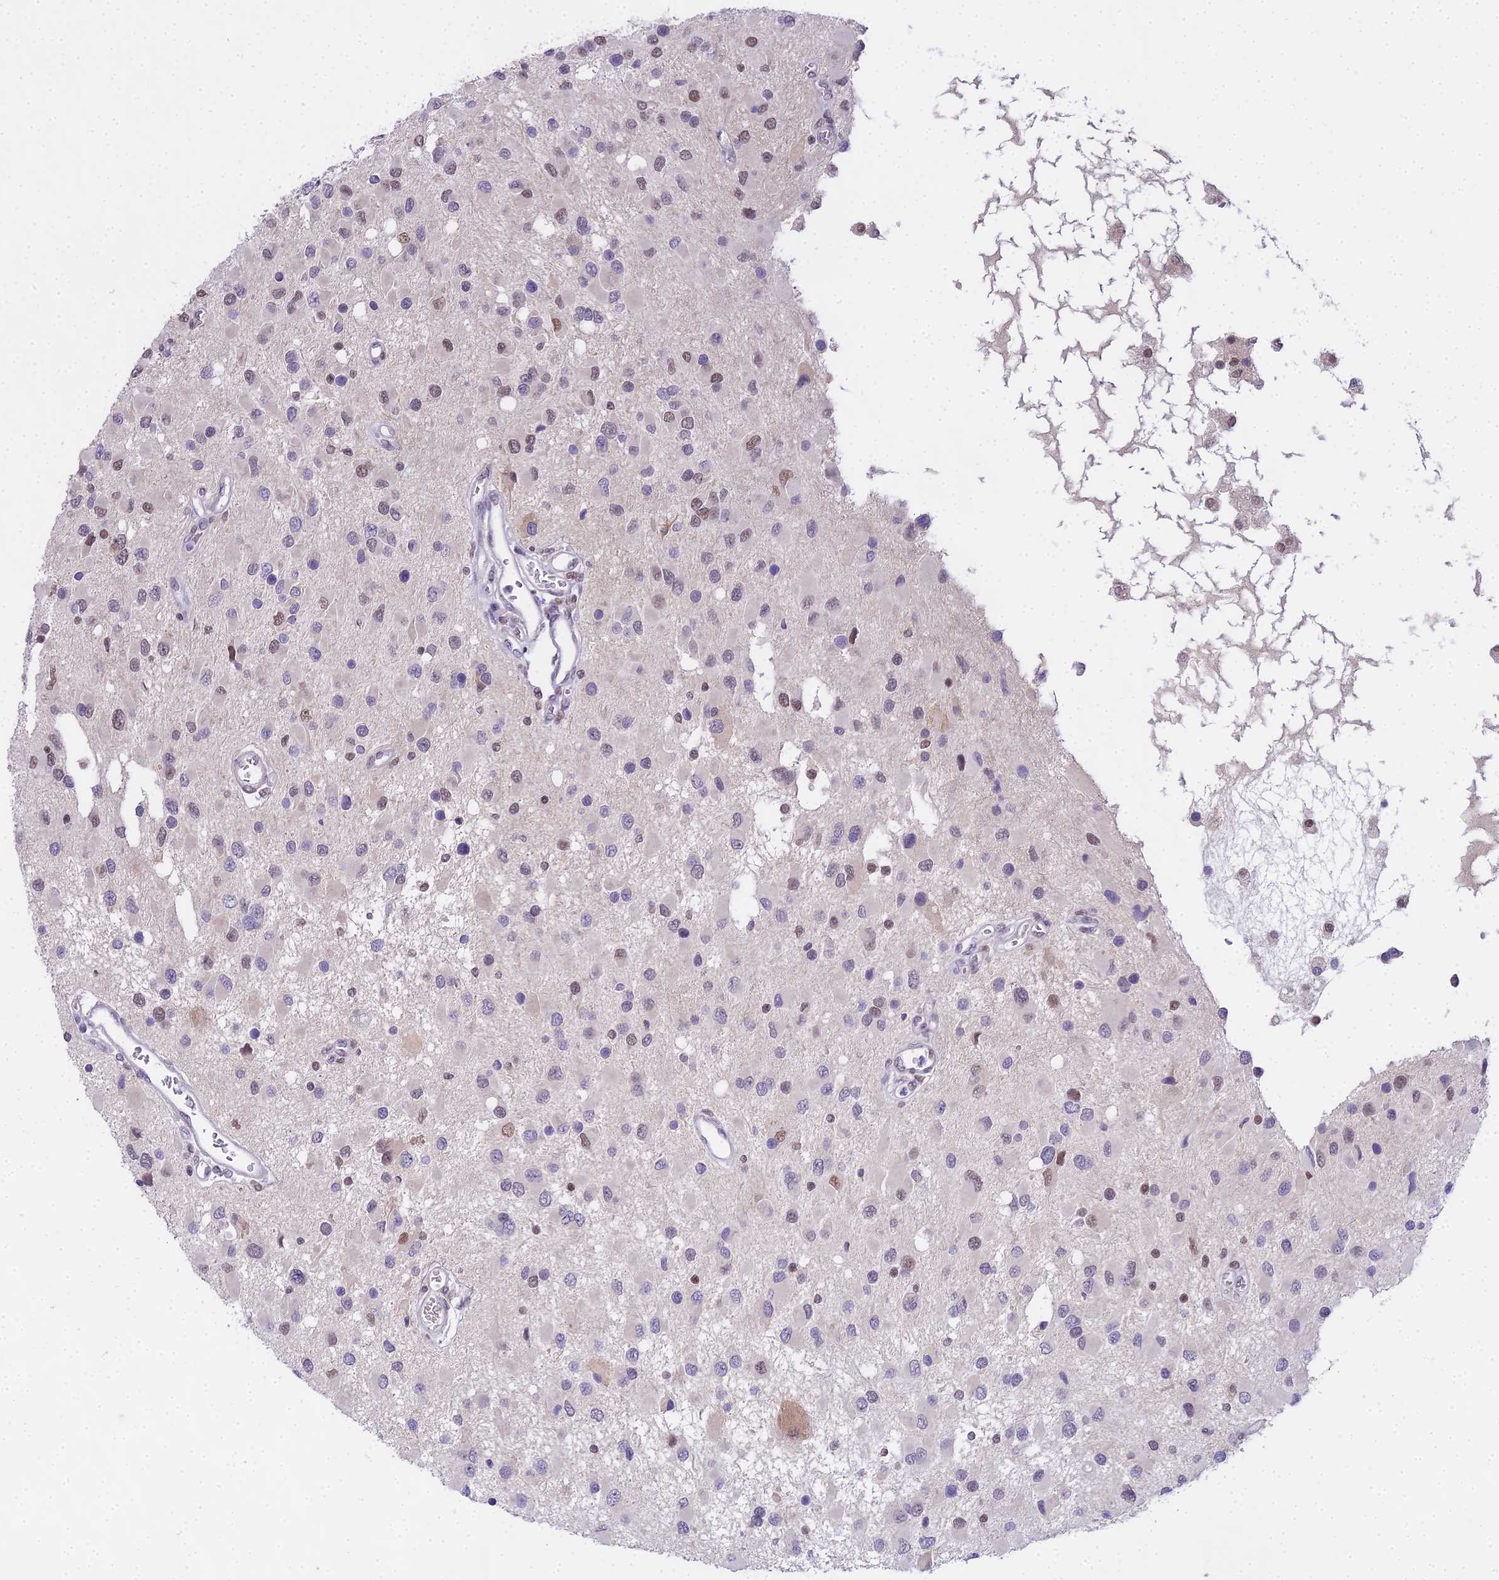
{"staining": {"intensity": "weak", "quantity": "<25%", "location": "nuclear"}, "tissue": "glioma", "cell_type": "Tumor cells", "image_type": "cancer", "snomed": [{"axis": "morphology", "description": "Glioma, malignant, High grade"}, {"axis": "topography", "description": "Brain"}], "caption": "There is no significant positivity in tumor cells of malignant glioma (high-grade). The staining is performed using DAB brown chromogen with nuclei counter-stained in using hematoxylin.", "gene": "MAT2A", "patient": {"sex": "male", "age": 53}}